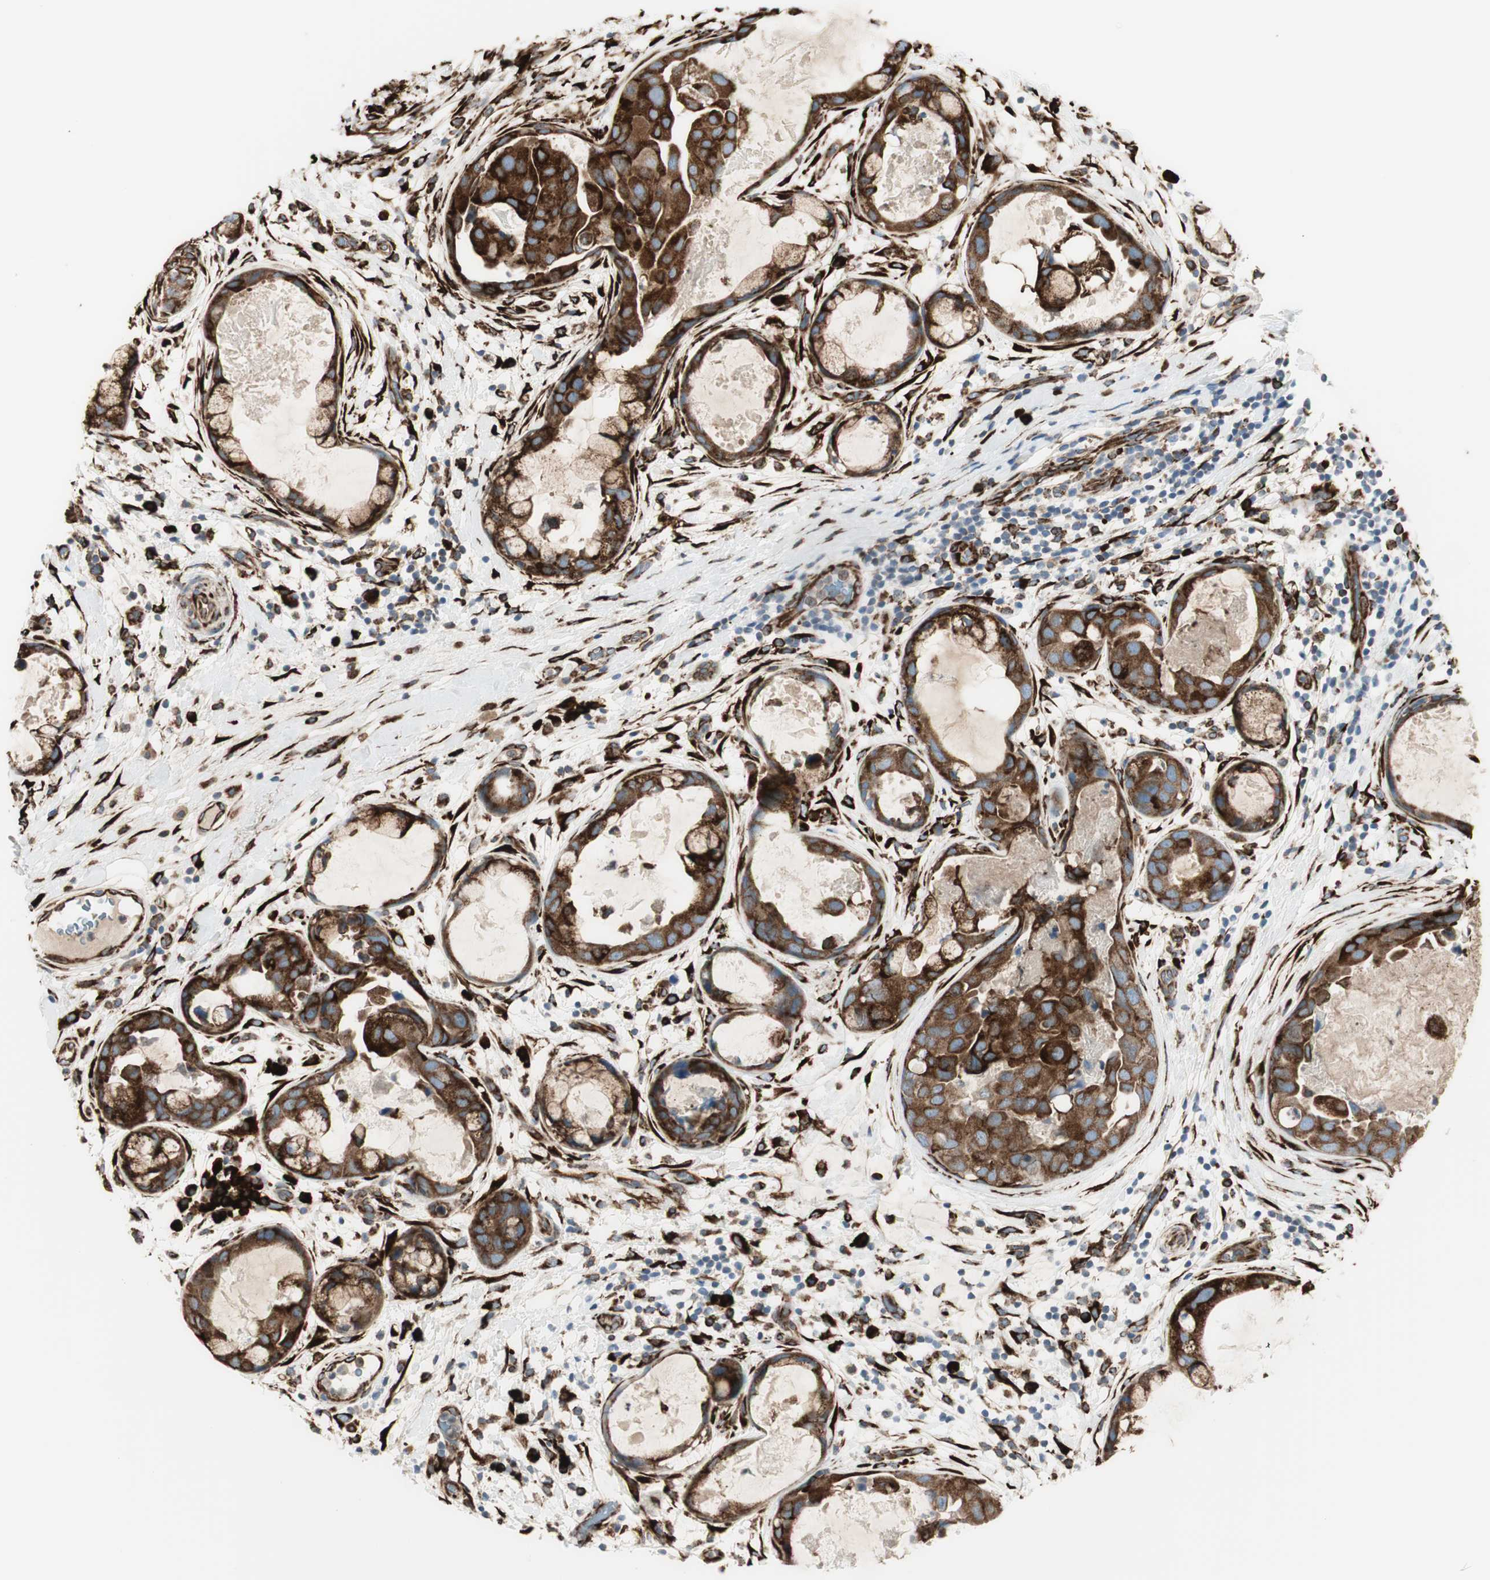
{"staining": {"intensity": "strong", "quantity": ">75%", "location": "cytoplasmic/membranous"}, "tissue": "breast cancer", "cell_type": "Tumor cells", "image_type": "cancer", "snomed": [{"axis": "morphology", "description": "Duct carcinoma"}, {"axis": "topography", "description": "Breast"}], "caption": "Strong cytoplasmic/membranous protein positivity is appreciated in about >75% of tumor cells in infiltrating ductal carcinoma (breast). (brown staining indicates protein expression, while blue staining denotes nuclei).", "gene": "RRBP1", "patient": {"sex": "female", "age": 40}}